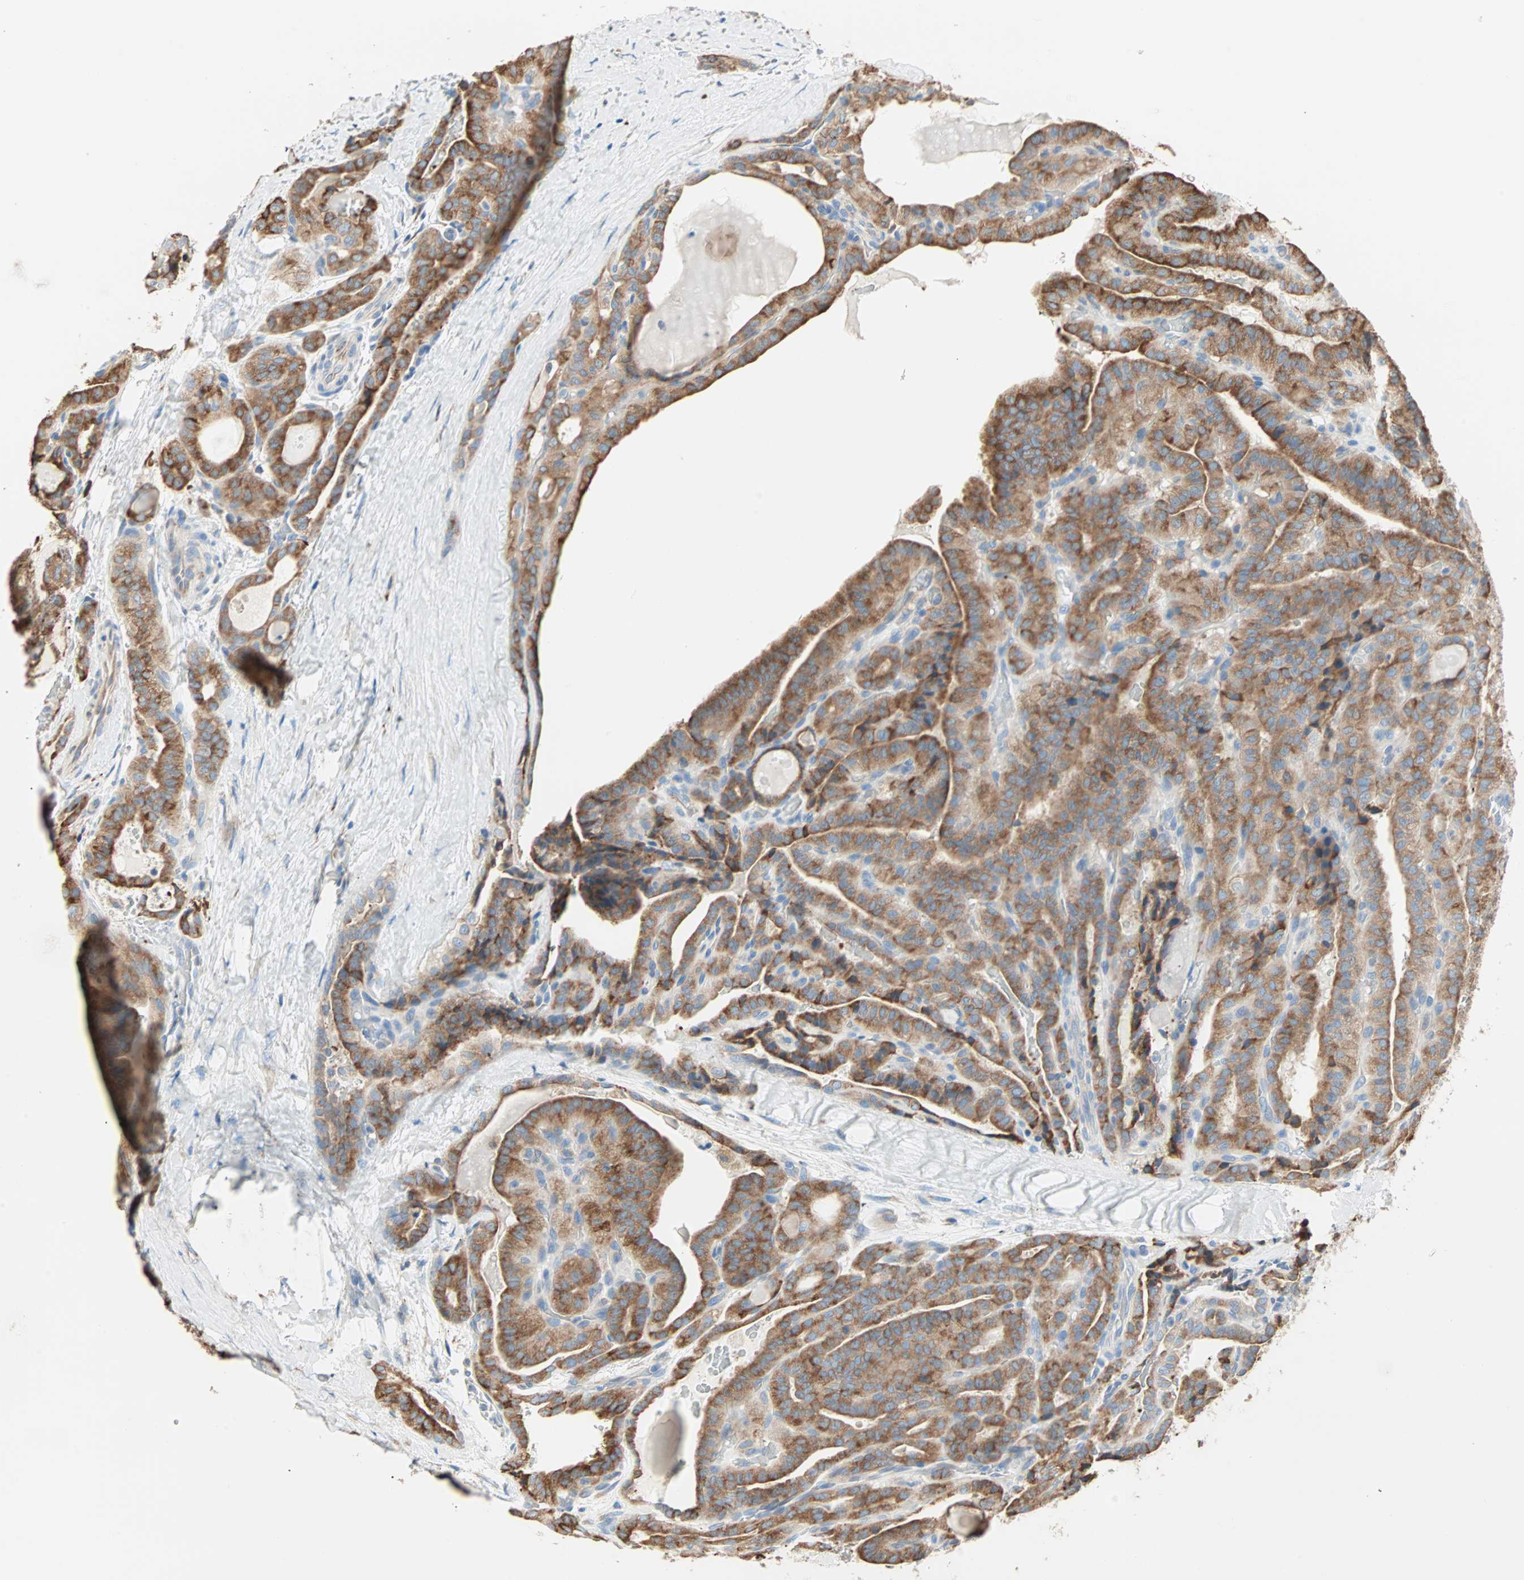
{"staining": {"intensity": "strong", "quantity": ">75%", "location": "cytoplasmic/membranous"}, "tissue": "thyroid cancer", "cell_type": "Tumor cells", "image_type": "cancer", "snomed": [{"axis": "morphology", "description": "Papillary adenocarcinoma, NOS"}, {"axis": "topography", "description": "Thyroid gland"}], "caption": "A histopathology image of human thyroid cancer (papillary adenocarcinoma) stained for a protein displays strong cytoplasmic/membranous brown staining in tumor cells.", "gene": "PLCXD1", "patient": {"sex": "male", "age": 77}}